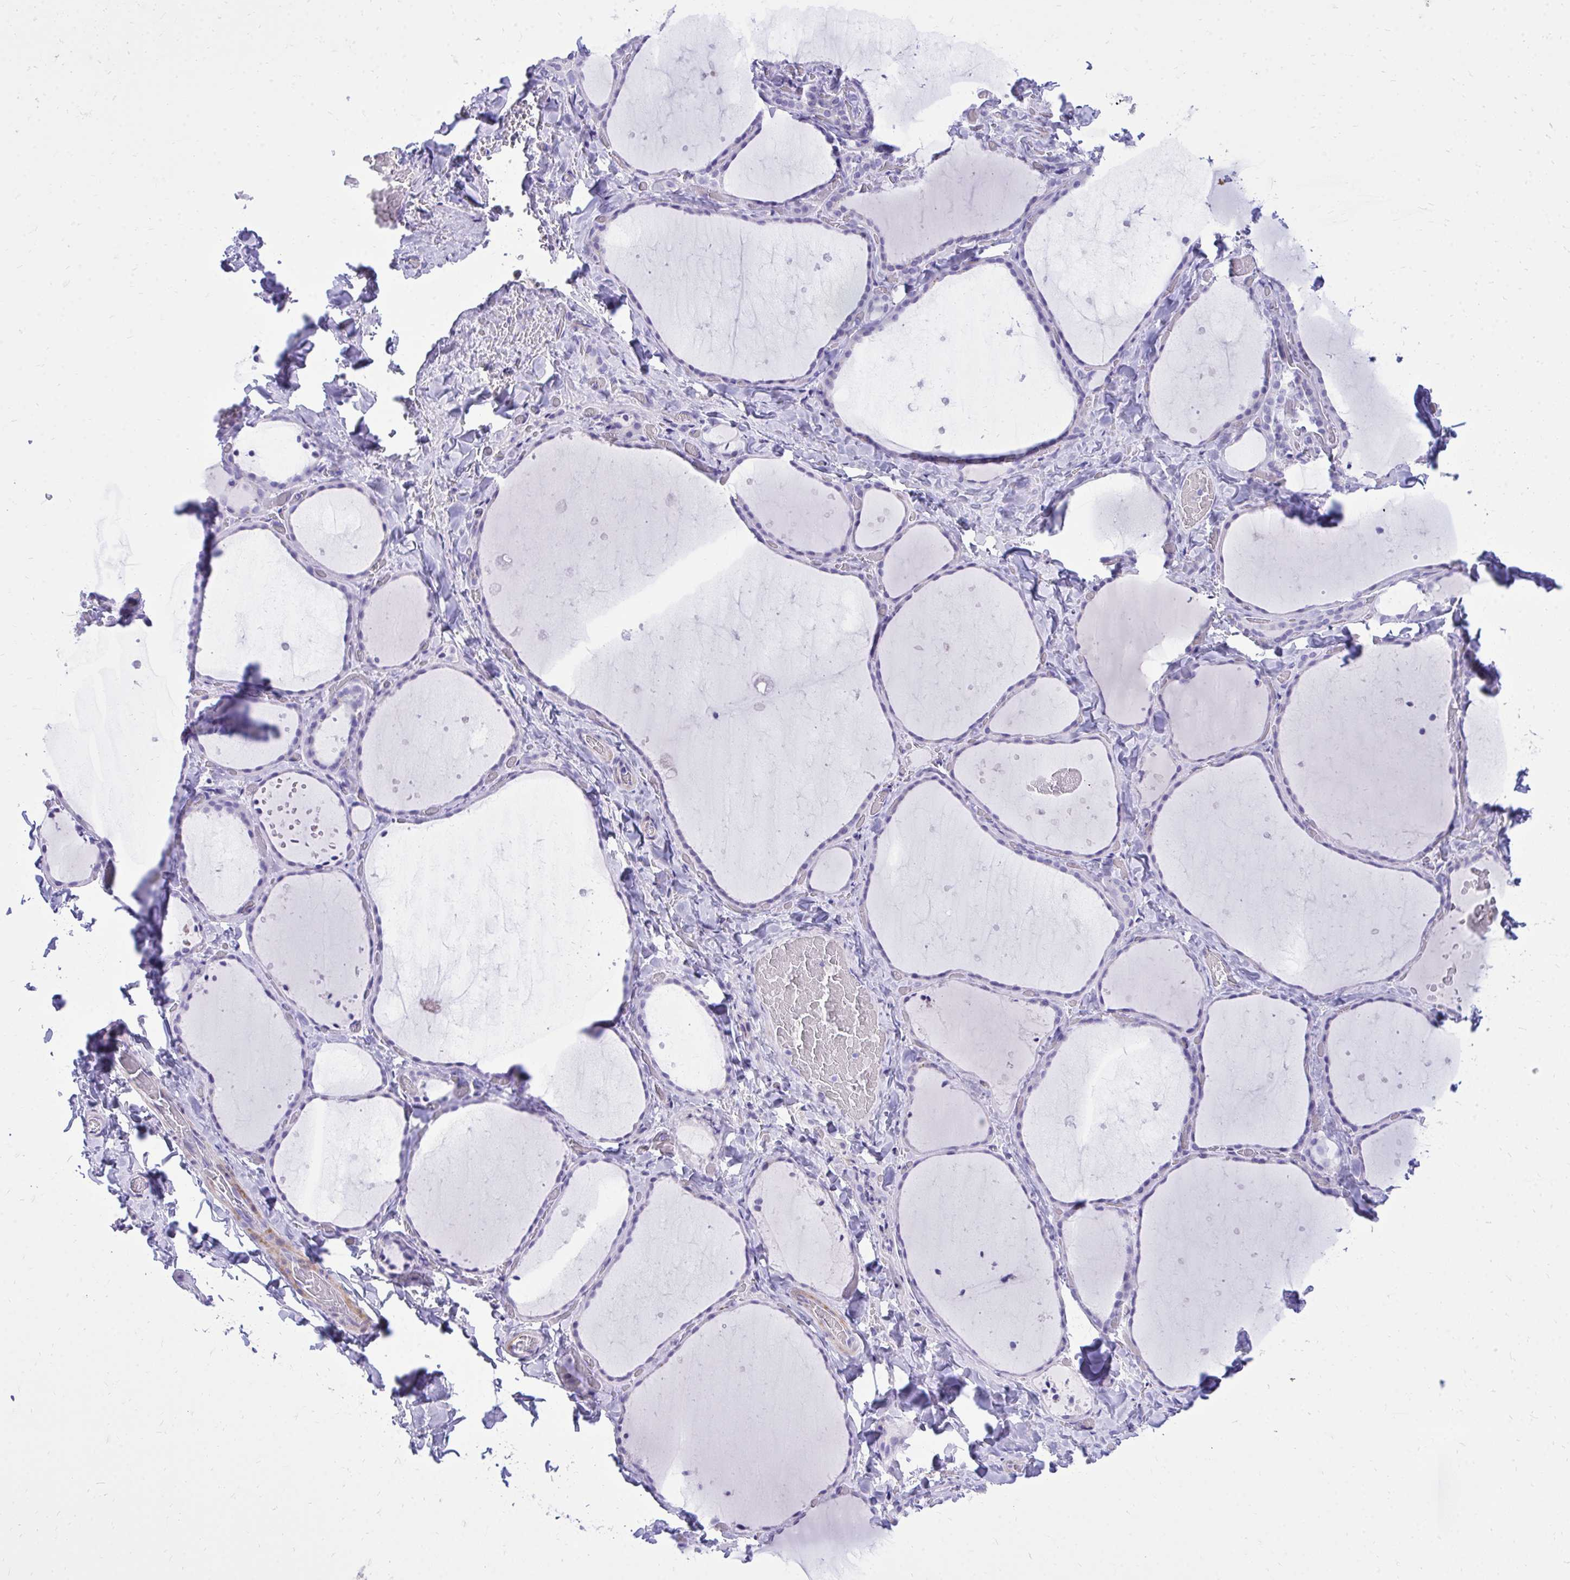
{"staining": {"intensity": "negative", "quantity": "none", "location": "none"}, "tissue": "thyroid gland", "cell_type": "Glandular cells", "image_type": "normal", "snomed": [{"axis": "morphology", "description": "Normal tissue, NOS"}, {"axis": "topography", "description": "Thyroid gland"}], "caption": "Glandular cells are negative for protein expression in unremarkable human thyroid gland. The staining is performed using DAB brown chromogen with nuclei counter-stained in using hematoxylin.", "gene": "ANKDD1B", "patient": {"sex": "female", "age": 36}}